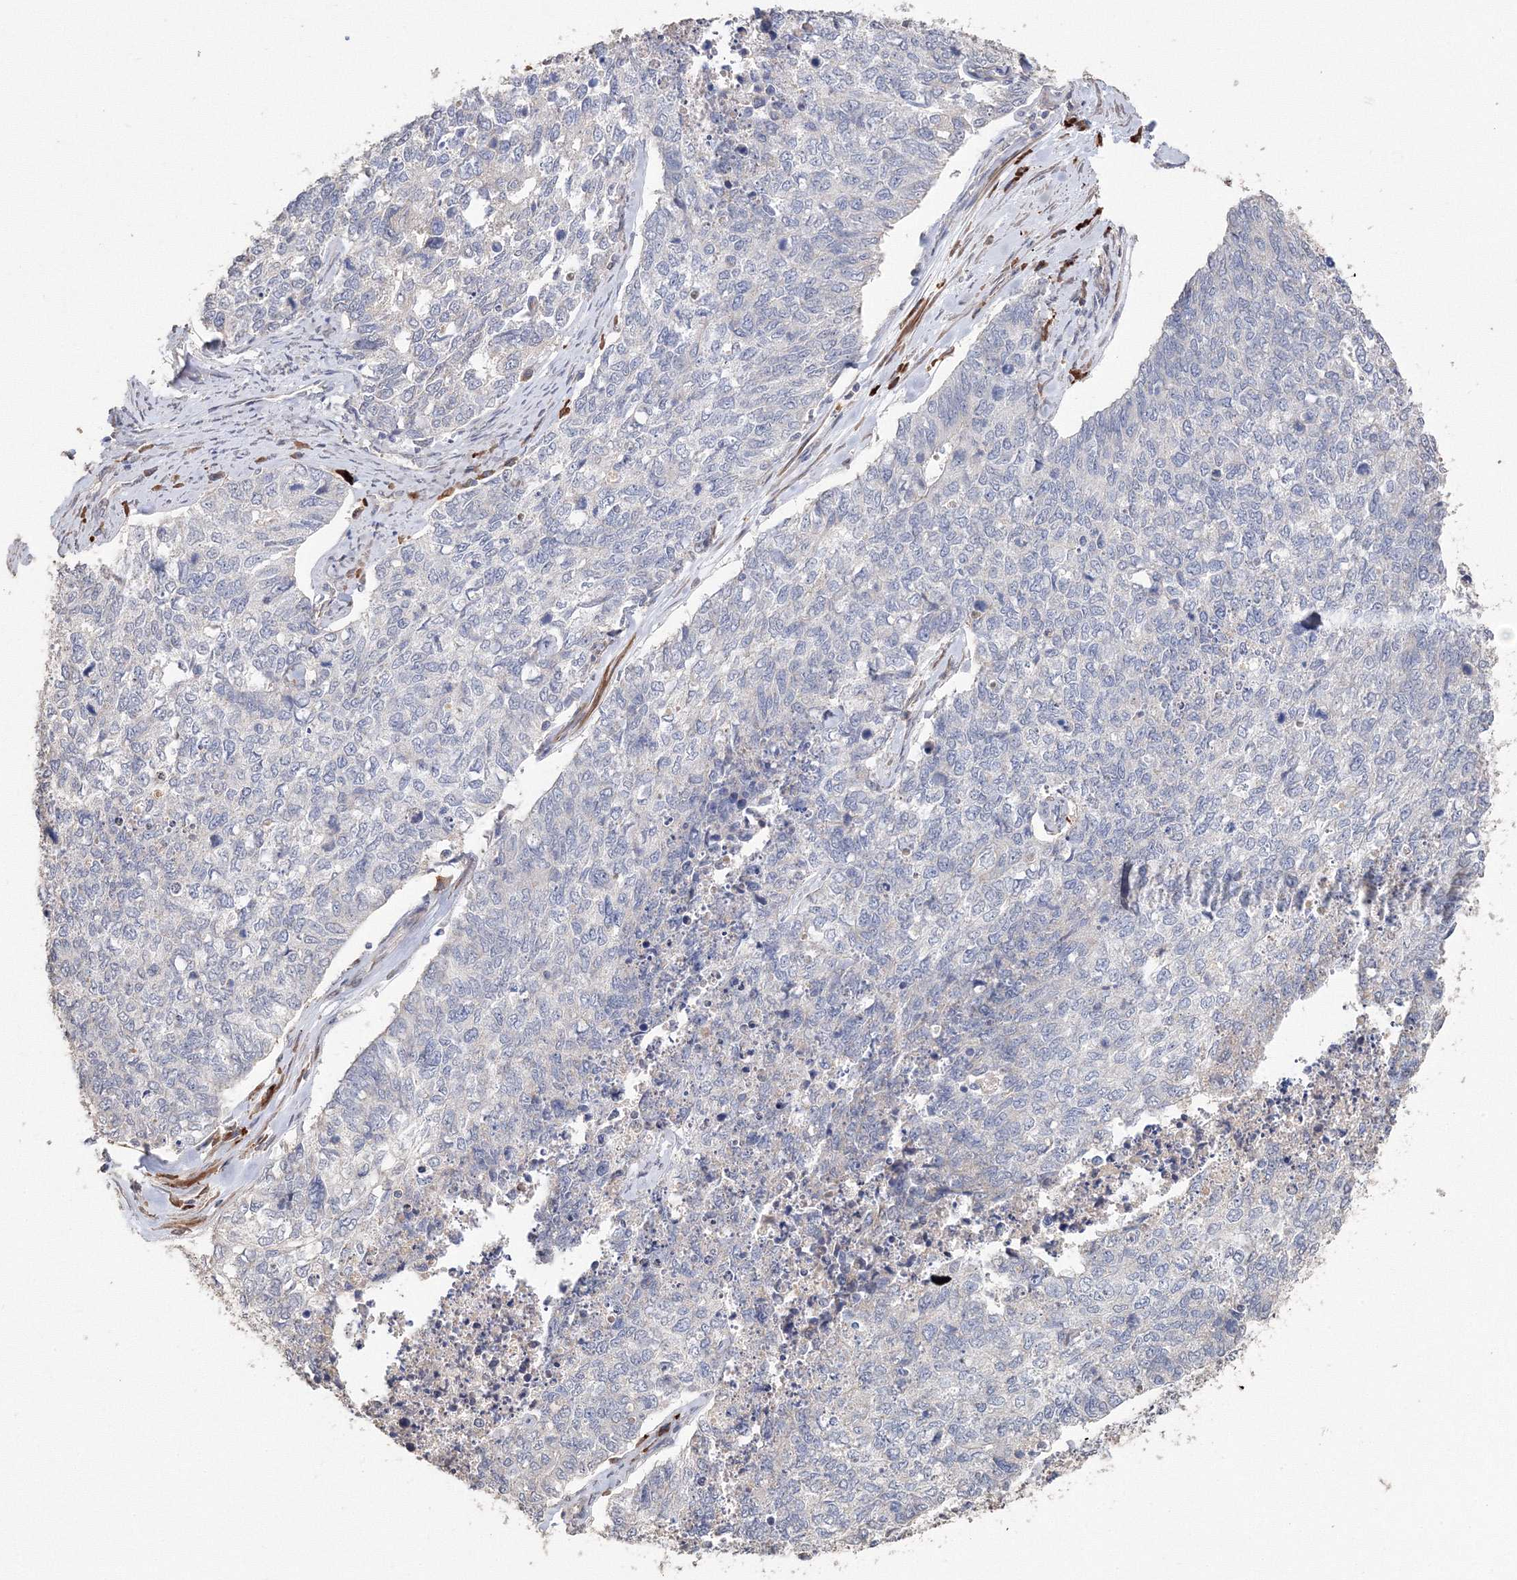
{"staining": {"intensity": "negative", "quantity": "none", "location": "none"}, "tissue": "cervical cancer", "cell_type": "Tumor cells", "image_type": "cancer", "snomed": [{"axis": "morphology", "description": "Squamous cell carcinoma, NOS"}, {"axis": "topography", "description": "Cervix"}], "caption": "Cervical cancer was stained to show a protein in brown. There is no significant positivity in tumor cells. The staining is performed using DAB brown chromogen with nuclei counter-stained in using hematoxylin.", "gene": "NALF2", "patient": {"sex": "female", "age": 63}}